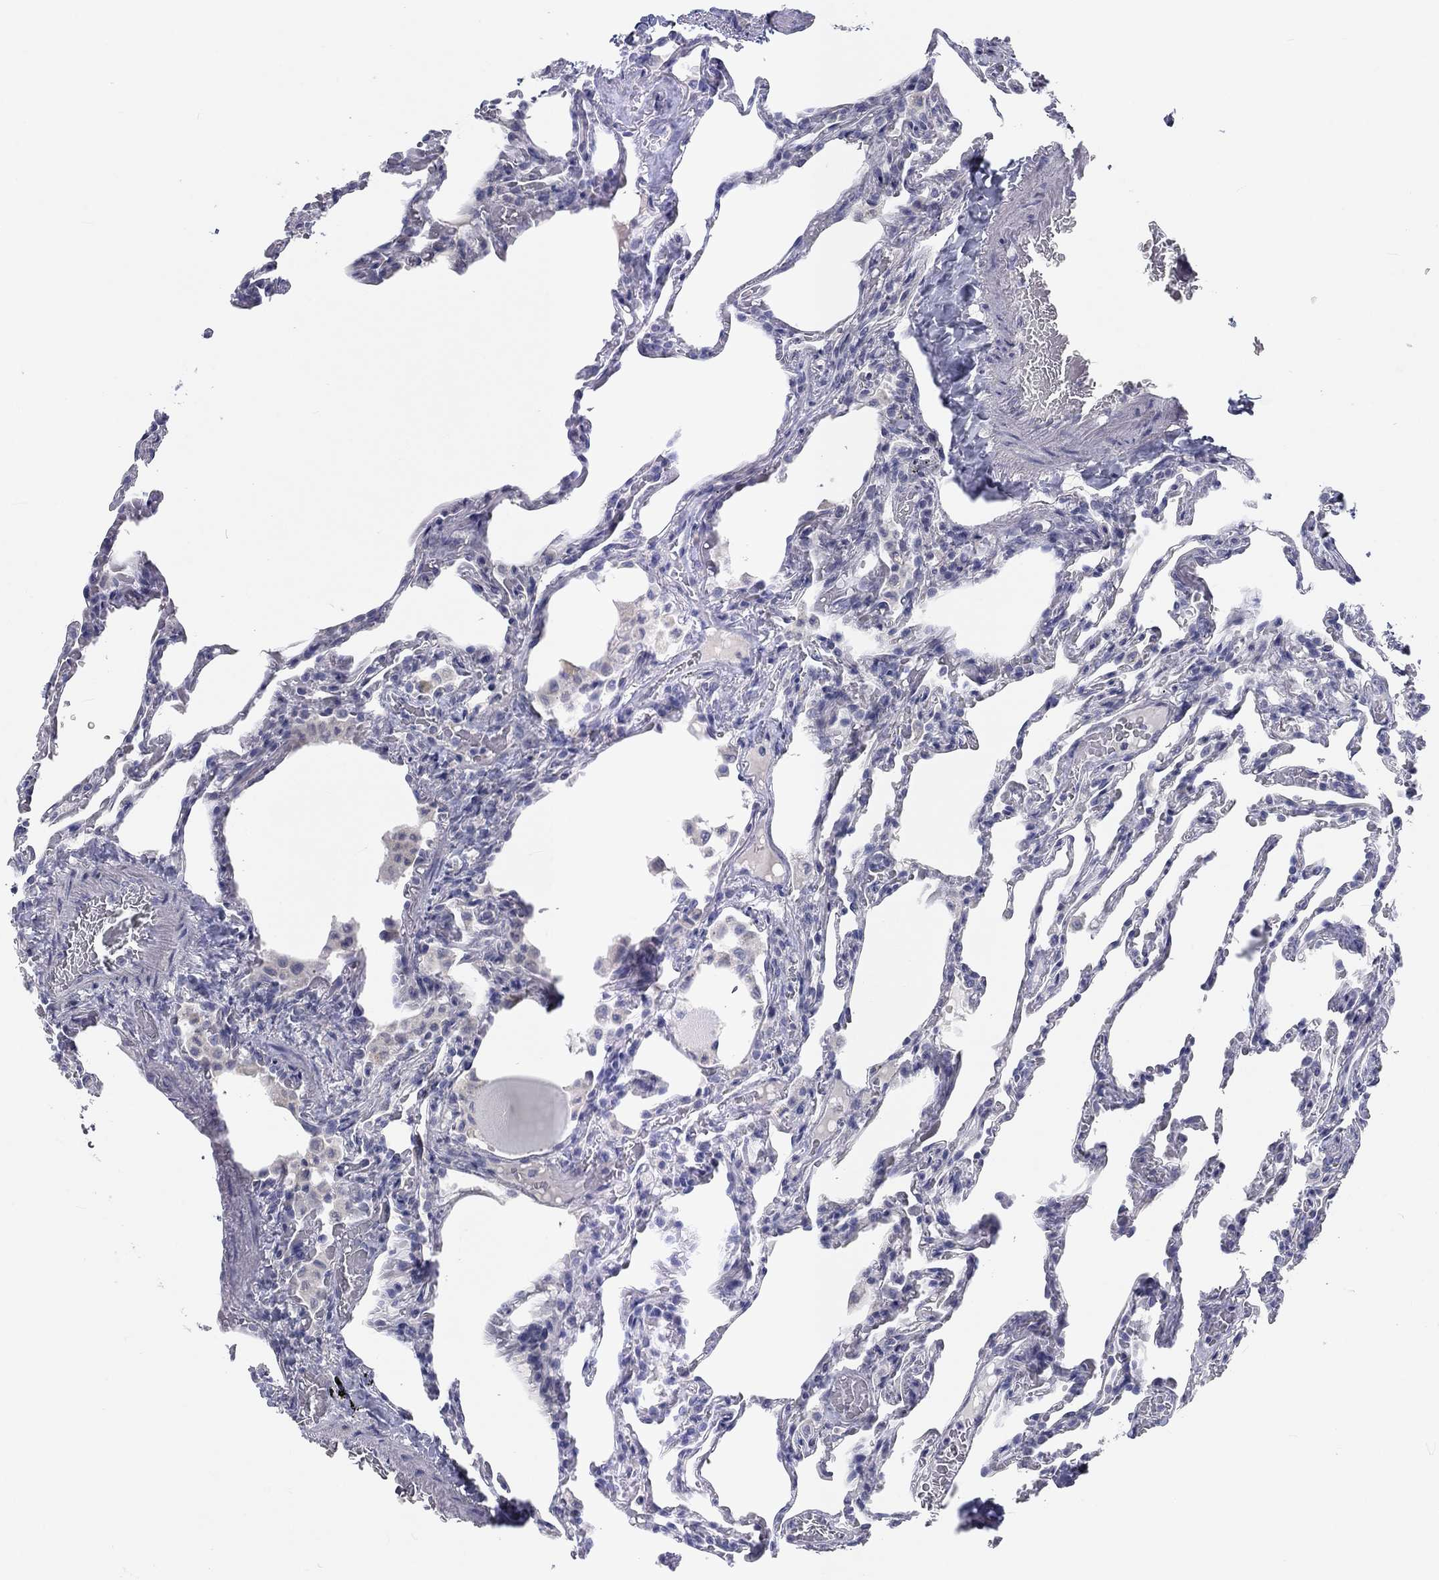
{"staining": {"intensity": "negative", "quantity": "none", "location": "none"}, "tissue": "lung", "cell_type": "Alveolar cells", "image_type": "normal", "snomed": [{"axis": "morphology", "description": "Normal tissue, NOS"}, {"axis": "topography", "description": "Lung"}], "caption": "The image exhibits no significant expression in alveolar cells of lung.", "gene": "CALB1", "patient": {"sex": "female", "age": 43}}